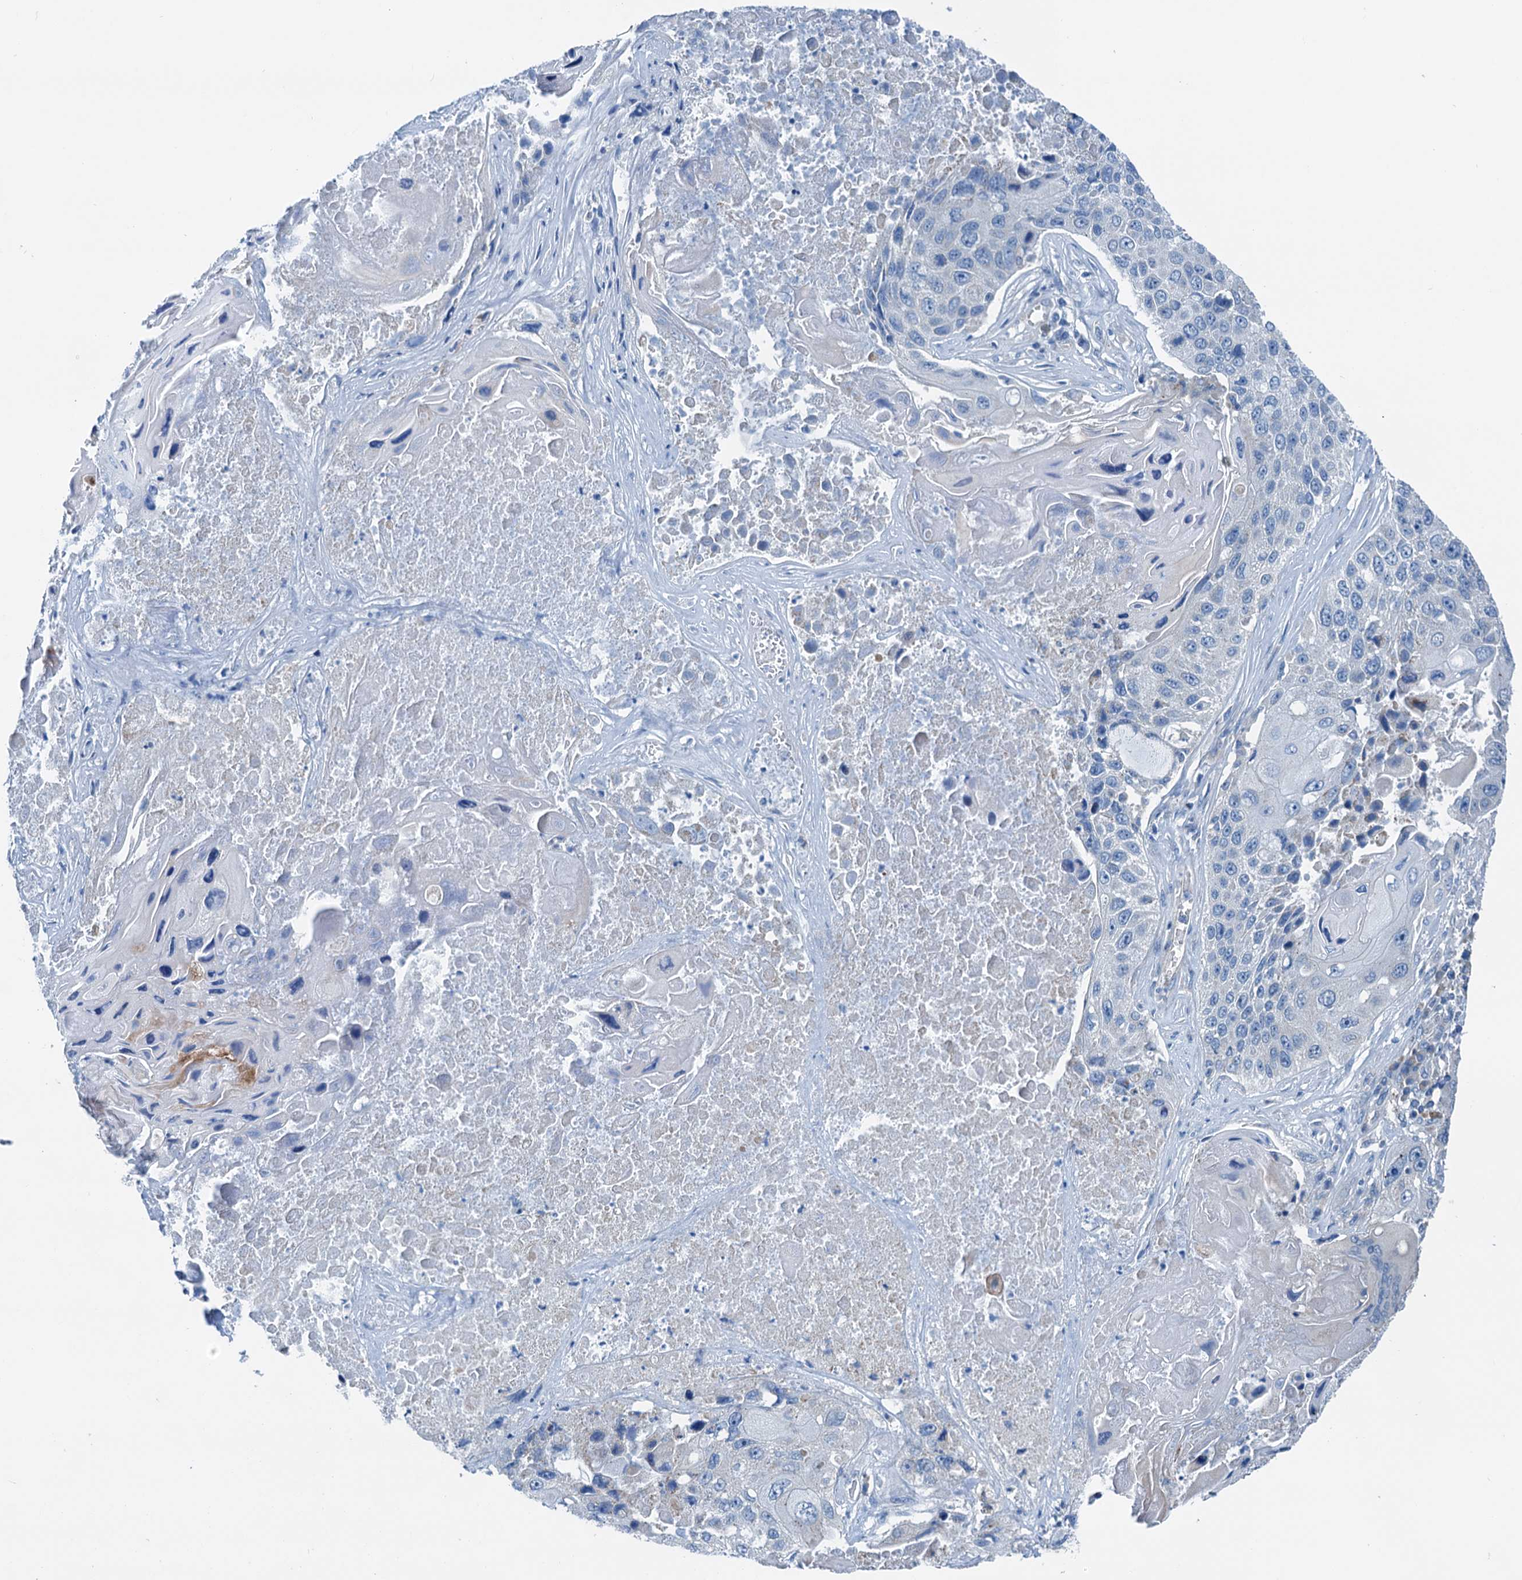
{"staining": {"intensity": "negative", "quantity": "none", "location": "none"}, "tissue": "lung cancer", "cell_type": "Tumor cells", "image_type": "cancer", "snomed": [{"axis": "morphology", "description": "Squamous cell carcinoma, NOS"}, {"axis": "topography", "description": "Lung"}], "caption": "Human lung squamous cell carcinoma stained for a protein using immunohistochemistry (IHC) displays no expression in tumor cells.", "gene": "ELAC1", "patient": {"sex": "male", "age": 61}}